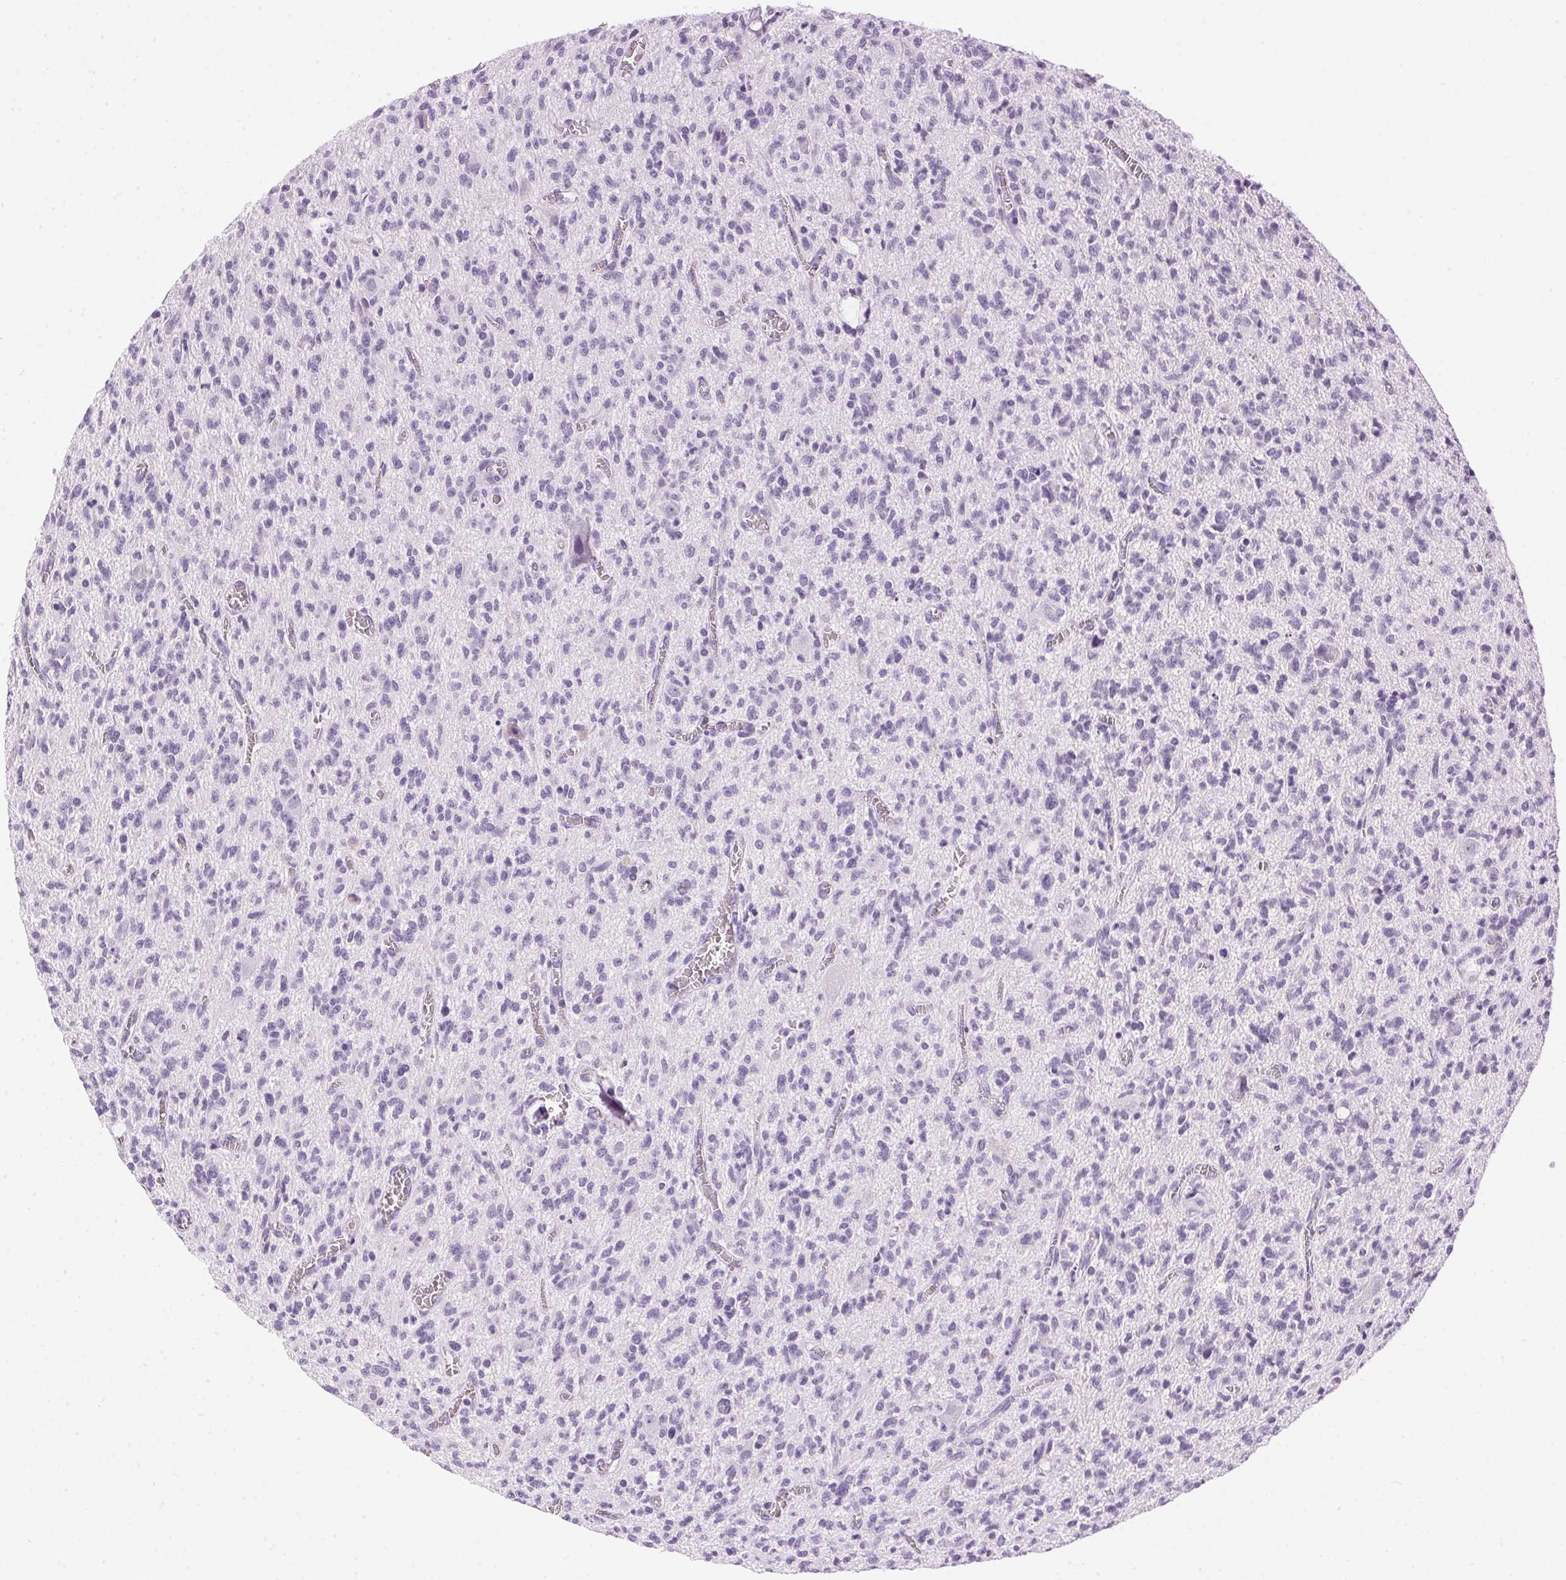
{"staining": {"intensity": "negative", "quantity": "none", "location": "none"}, "tissue": "glioma", "cell_type": "Tumor cells", "image_type": "cancer", "snomed": [{"axis": "morphology", "description": "Glioma, malignant, Low grade"}, {"axis": "topography", "description": "Brain"}], "caption": "An IHC photomicrograph of low-grade glioma (malignant) is shown. There is no staining in tumor cells of low-grade glioma (malignant). Nuclei are stained in blue.", "gene": "SP7", "patient": {"sex": "male", "age": 64}}